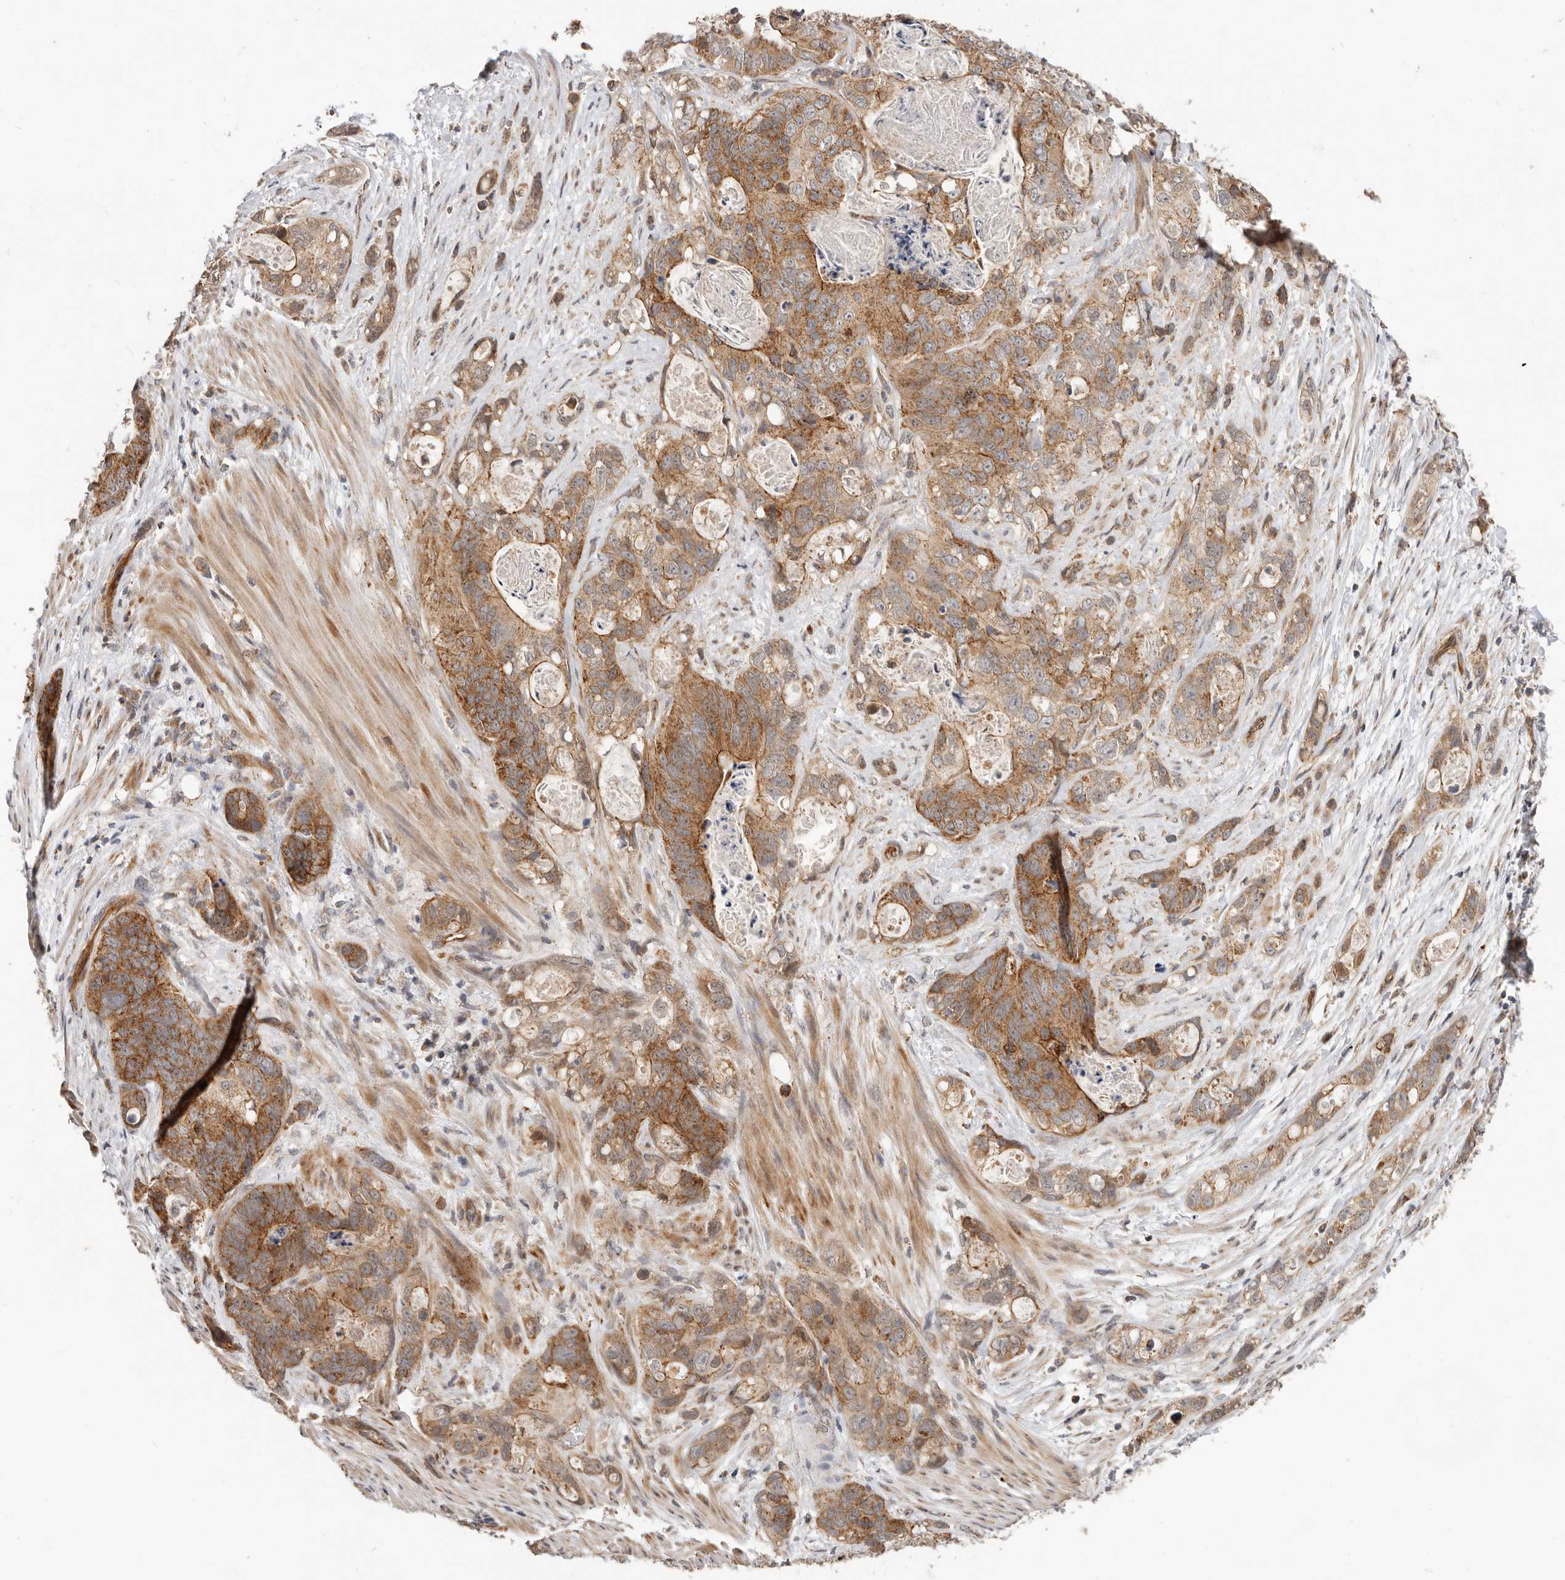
{"staining": {"intensity": "moderate", "quantity": ">75%", "location": "cytoplasmic/membranous"}, "tissue": "stomach cancer", "cell_type": "Tumor cells", "image_type": "cancer", "snomed": [{"axis": "morphology", "description": "Normal tissue, NOS"}, {"axis": "morphology", "description": "Adenocarcinoma, NOS"}, {"axis": "topography", "description": "Stomach"}], "caption": "This is an image of immunohistochemistry staining of adenocarcinoma (stomach), which shows moderate positivity in the cytoplasmic/membranous of tumor cells.", "gene": "USP49", "patient": {"sex": "female", "age": 89}}